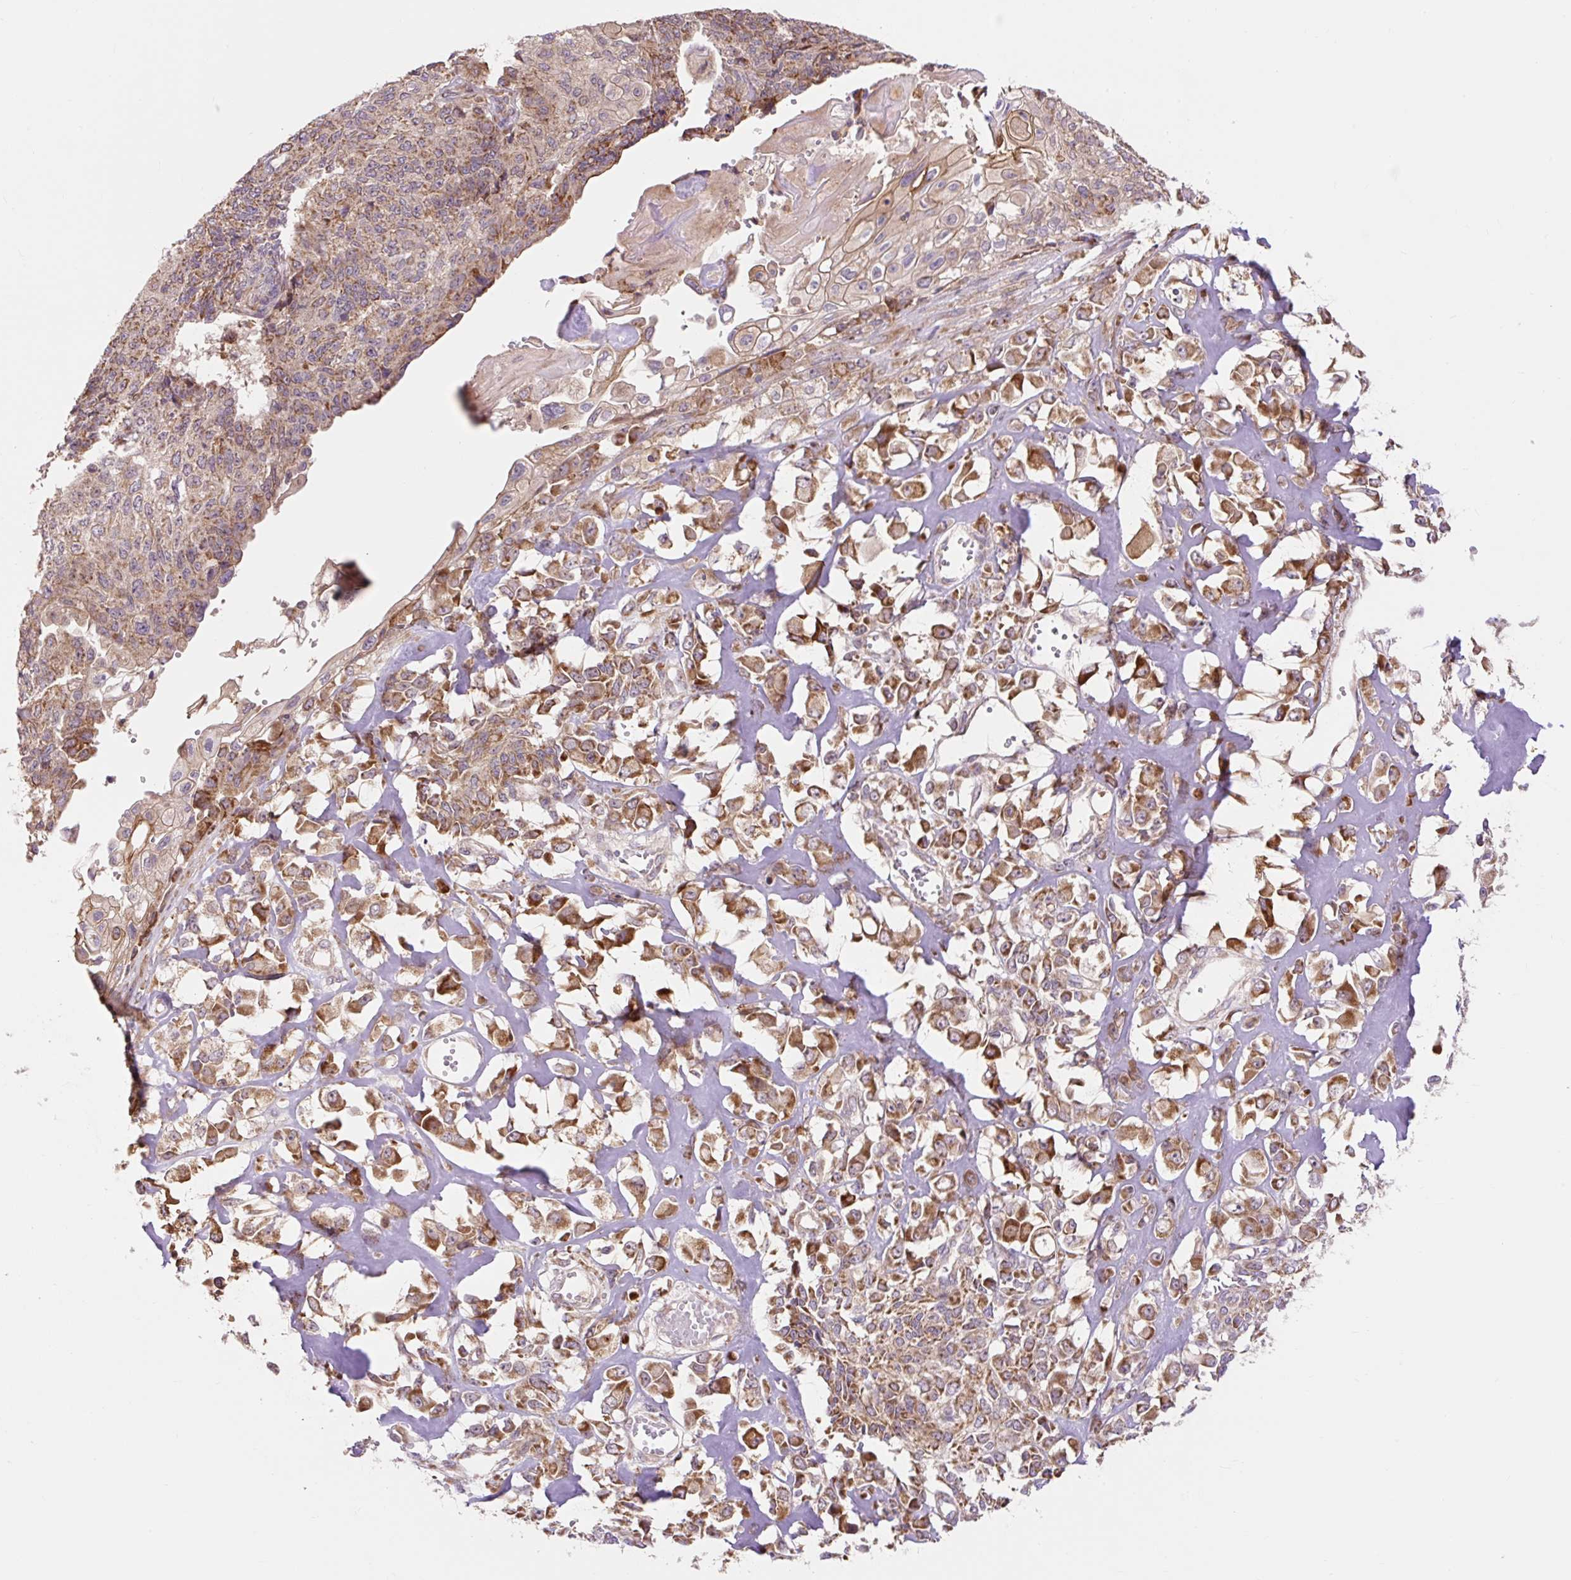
{"staining": {"intensity": "moderate", "quantity": ">75%", "location": "cytoplasmic/membranous"}, "tissue": "endometrial cancer", "cell_type": "Tumor cells", "image_type": "cancer", "snomed": [{"axis": "morphology", "description": "Adenocarcinoma, NOS"}, {"axis": "topography", "description": "Endometrium"}], "caption": "Approximately >75% of tumor cells in human adenocarcinoma (endometrial) show moderate cytoplasmic/membranous protein expression as visualized by brown immunohistochemical staining.", "gene": "TRIAP1", "patient": {"sex": "female", "age": 32}}